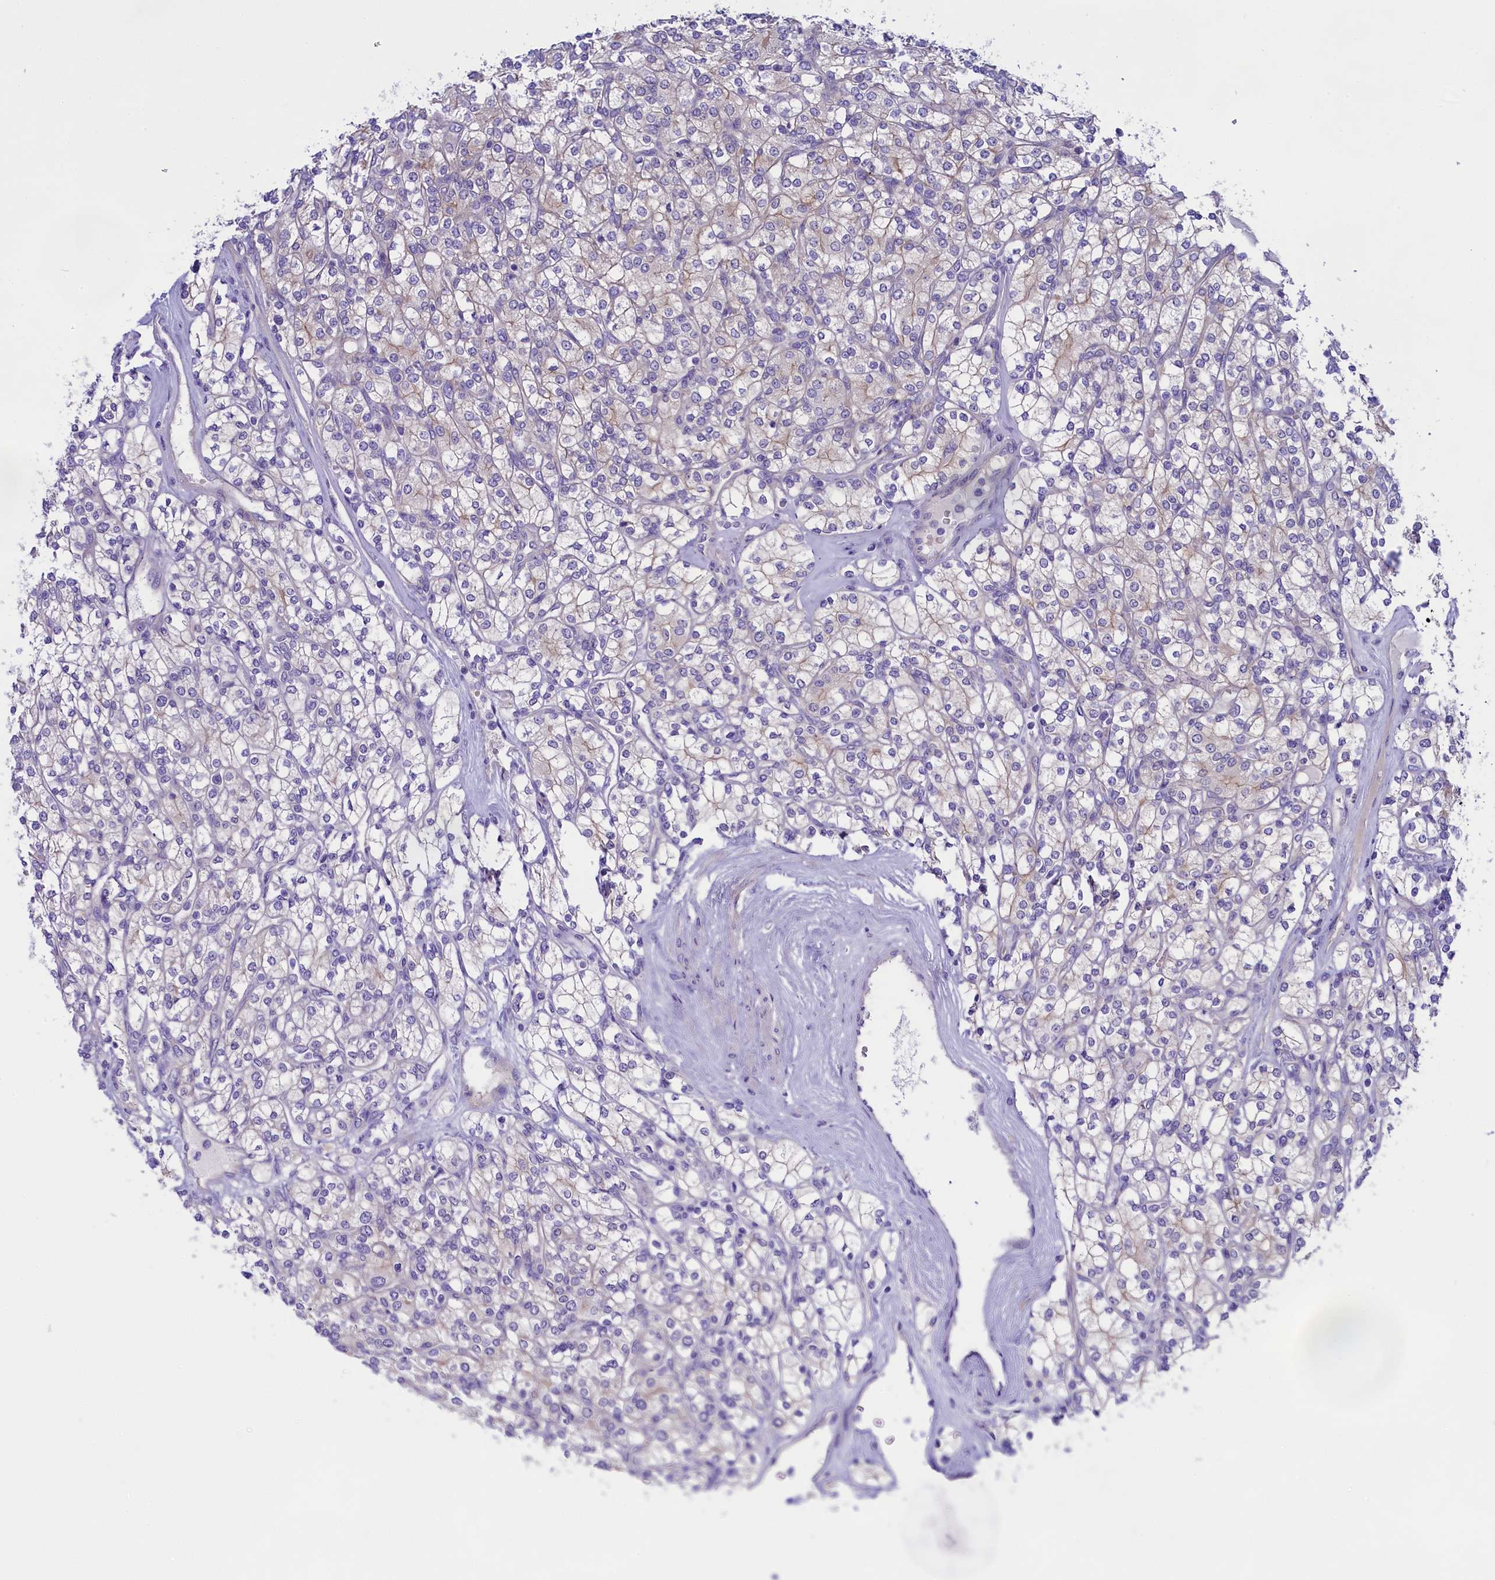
{"staining": {"intensity": "weak", "quantity": "<25%", "location": "cytoplasmic/membranous"}, "tissue": "renal cancer", "cell_type": "Tumor cells", "image_type": "cancer", "snomed": [{"axis": "morphology", "description": "Adenocarcinoma, NOS"}, {"axis": "topography", "description": "Kidney"}], "caption": "An IHC micrograph of renal cancer is shown. There is no staining in tumor cells of renal cancer. (IHC, brightfield microscopy, high magnification).", "gene": "PPP1R13L", "patient": {"sex": "male", "age": 77}}